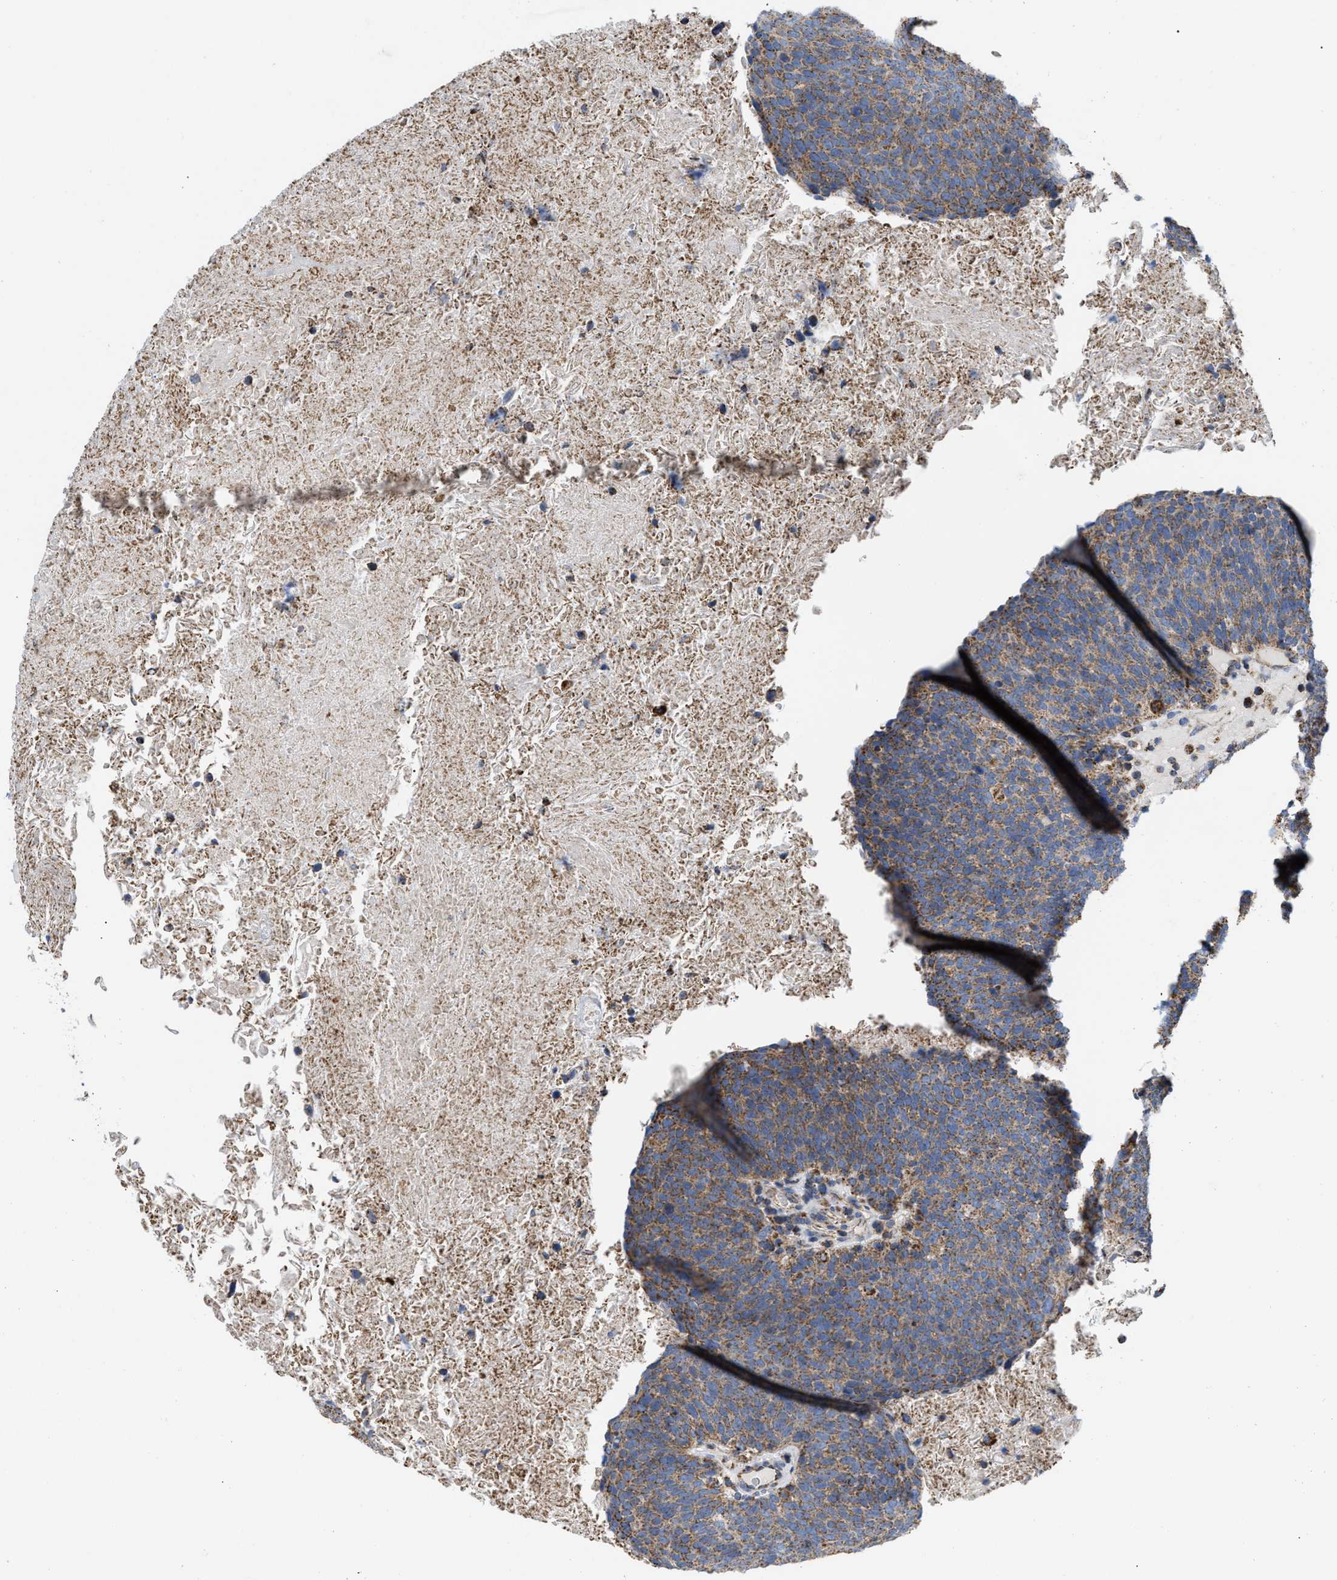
{"staining": {"intensity": "moderate", "quantity": ">75%", "location": "cytoplasmic/membranous"}, "tissue": "head and neck cancer", "cell_type": "Tumor cells", "image_type": "cancer", "snomed": [{"axis": "morphology", "description": "Squamous cell carcinoma, NOS"}, {"axis": "morphology", "description": "Squamous cell carcinoma, metastatic, NOS"}, {"axis": "topography", "description": "Lymph node"}, {"axis": "topography", "description": "Head-Neck"}], "caption": "This image shows immunohistochemistry staining of head and neck cancer, with medium moderate cytoplasmic/membranous staining in about >75% of tumor cells.", "gene": "GRB10", "patient": {"sex": "male", "age": 62}}